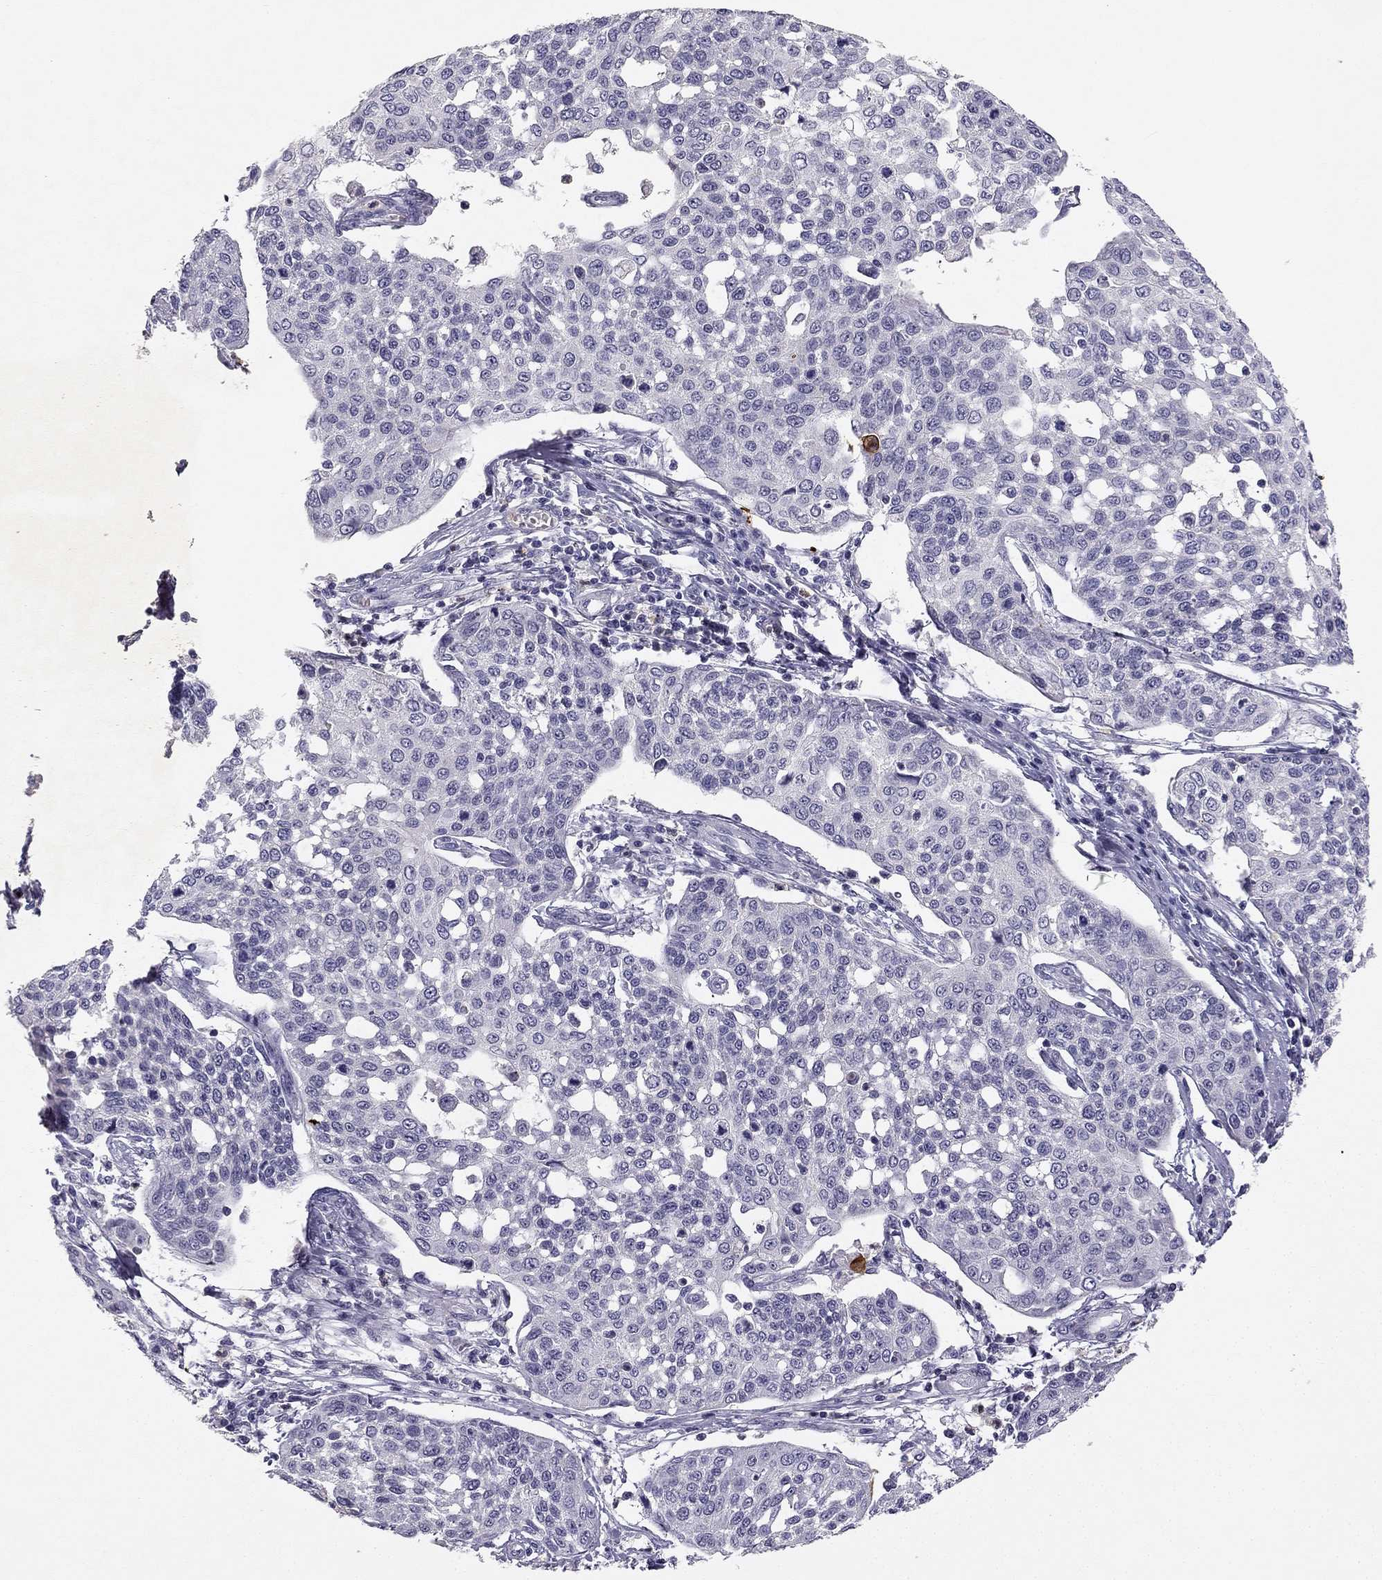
{"staining": {"intensity": "negative", "quantity": "none", "location": "none"}, "tissue": "cervical cancer", "cell_type": "Tumor cells", "image_type": "cancer", "snomed": [{"axis": "morphology", "description": "Squamous cell carcinoma, NOS"}, {"axis": "topography", "description": "Cervix"}], "caption": "Immunohistochemistry of cervical cancer shows no expression in tumor cells.", "gene": "SLC6A4", "patient": {"sex": "female", "age": 34}}